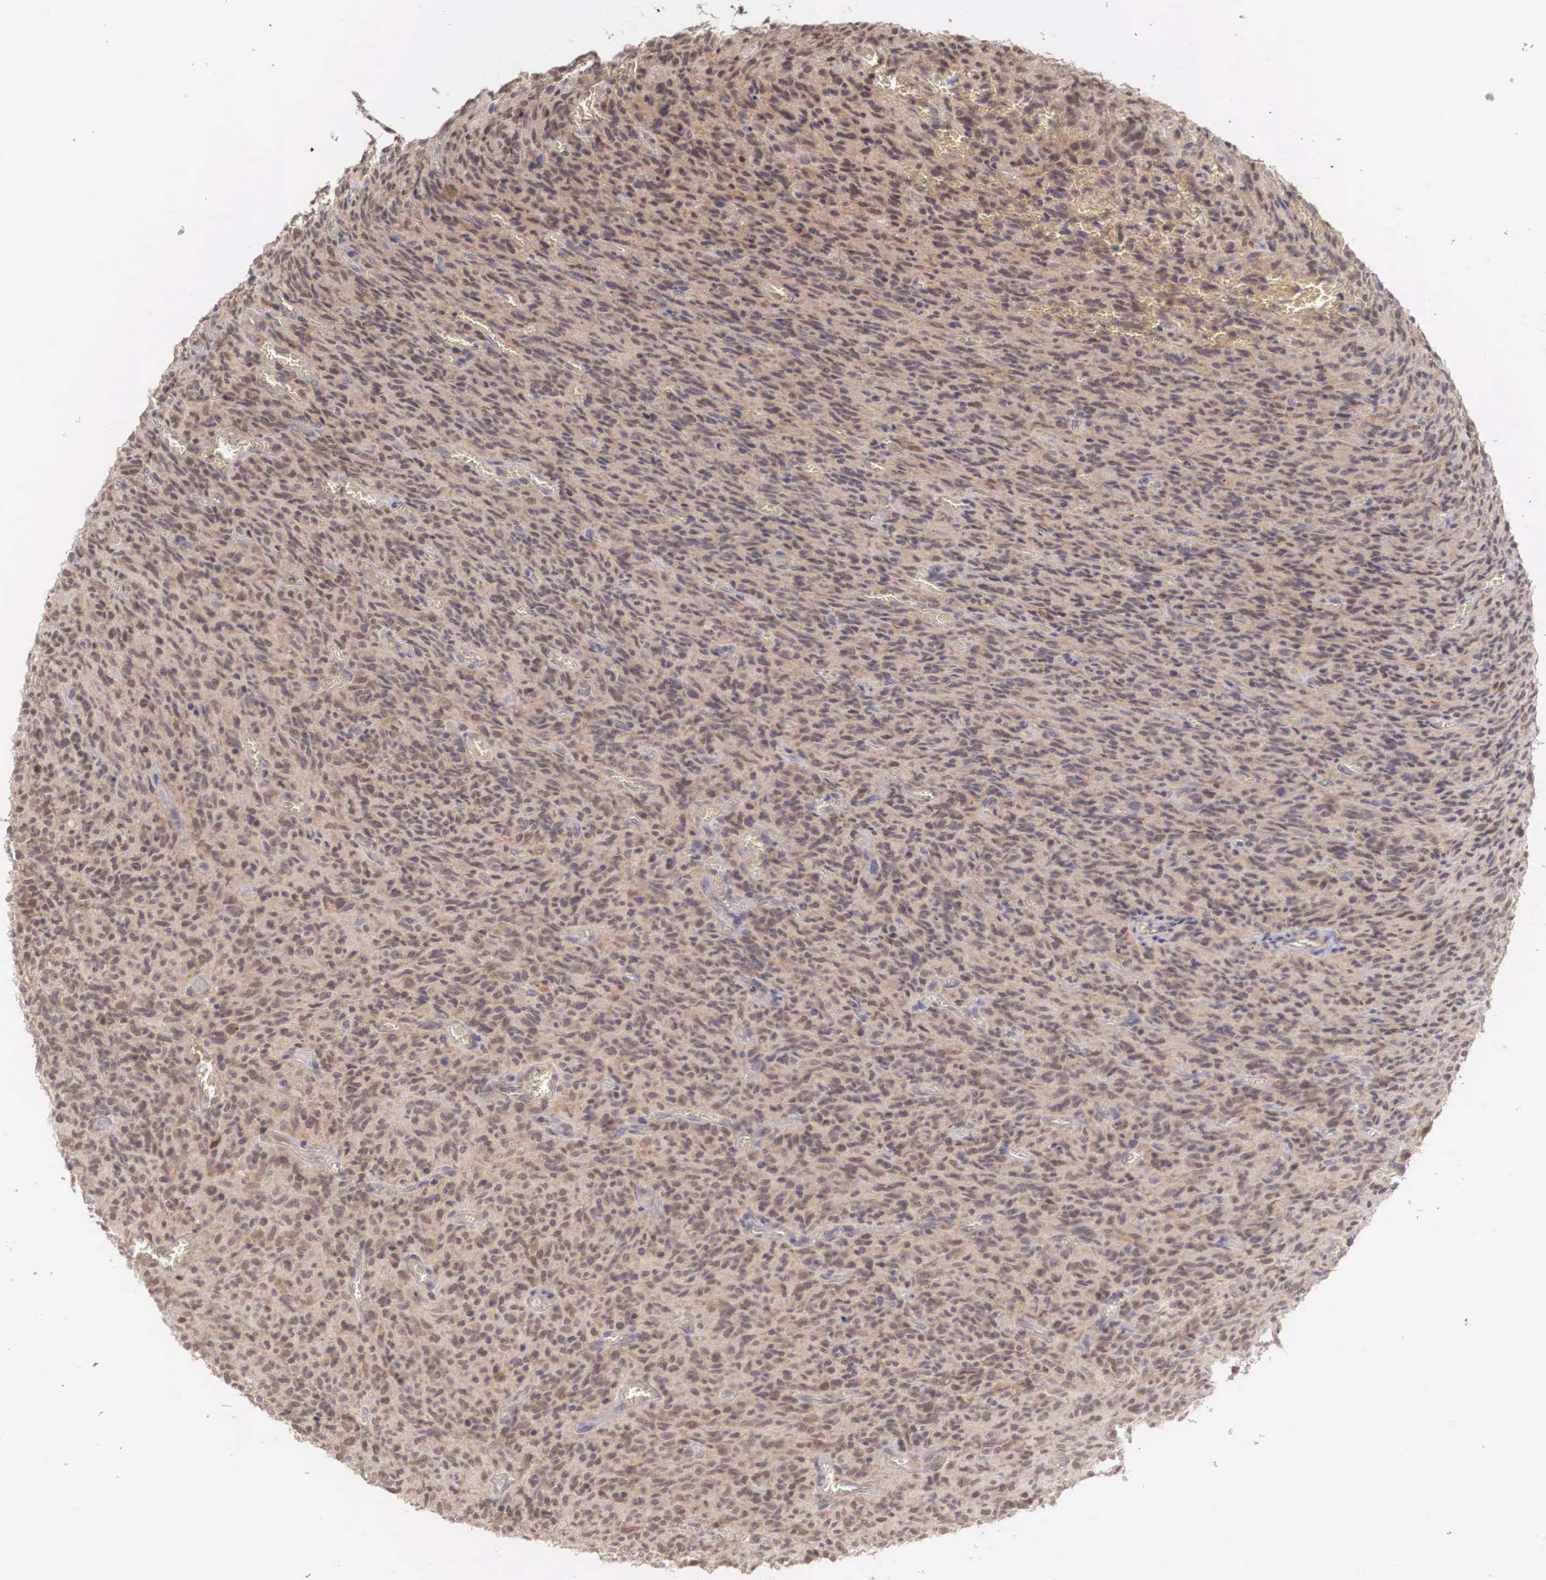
{"staining": {"intensity": "moderate", "quantity": ">75%", "location": "cytoplasmic/membranous,nuclear"}, "tissue": "glioma", "cell_type": "Tumor cells", "image_type": "cancer", "snomed": [{"axis": "morphology", "description": "Glioma, malignant, High grade"}, {"axis": "topography", "description": "Brain"}], "caption": "Immunohistochemistry (IHC) of glioma displays medium levels of moderate cytoplasmic/membranous and nuclear expression in approximately >75% of tumor cells. Immunohistochemistry (IHC) stains the protein in brown and the nuclei are stained blue.", "gene": "DNAJB7", "patient": {"sex": "male", "age": 56}}